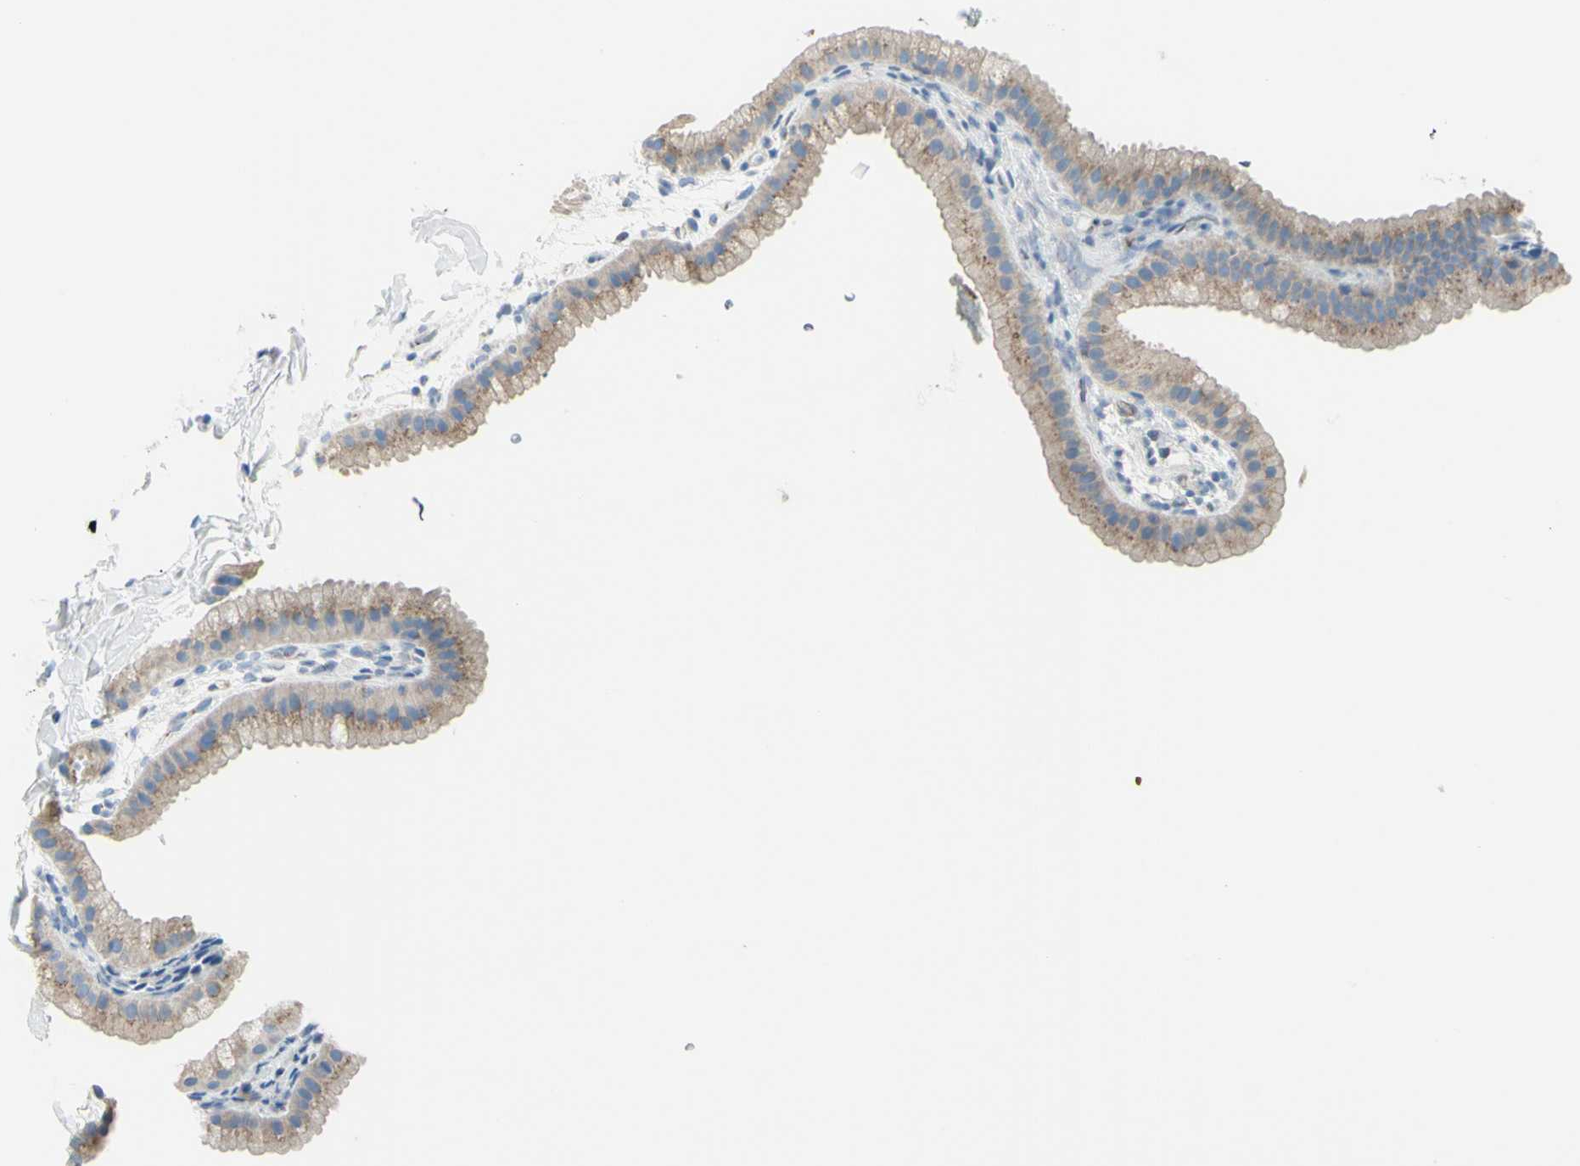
{"staining": {"intensity": "weak", "quantity": ">75%", "location": "cytoplasmic/membranous"}, "tissue": "gallbladder", "cell_type": "Glandular cells", "image_type": "normal", "snomed": [{"axis": "morphology", "description": "Normal tissue, NOS"}, {"axis": "topography", "description": "Gallbladder"}], "caption": "The image exhibits immunohistochemical staining of unremarkable gallbladder. There is weak cytoplasmic/membranous positivity is present in approximately >75% of glandular cells.", "gene": "B4GALT3", "patient": {"sex": "female", "age": 64}}